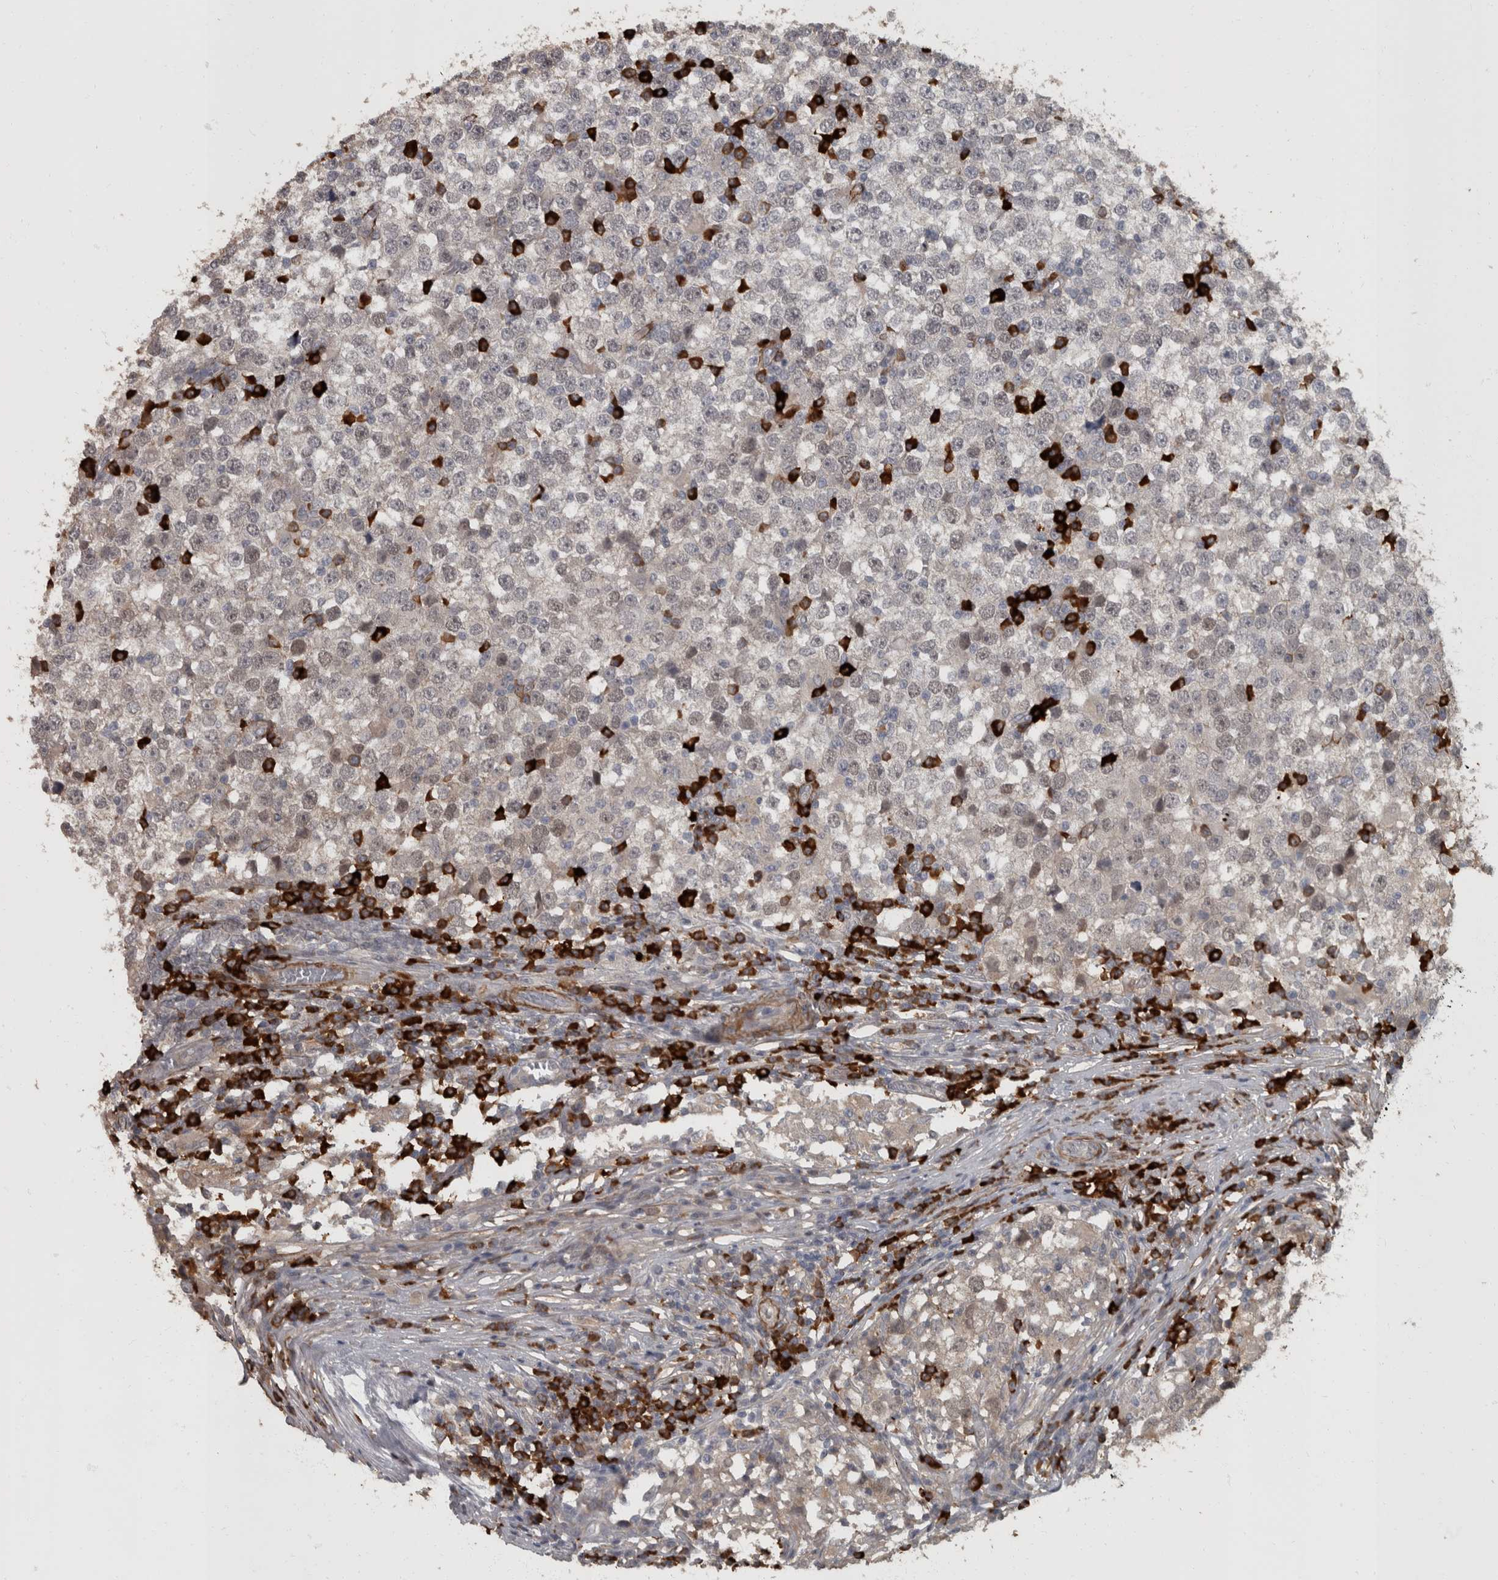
{"staining": {"intensity": "negative", "quantity": "none", "location": "none"}, "tissue": "testis cancer", "cell_type": "Tumor cells", "image_type": "cancer", "snomed": [{"axis": "morphology", "description": "Seminoma, NOS"}, {"axis": "topography", "description": "Testis"}], "caption": "IHC image of neoplastic tissue: seminoma (testis) stained with DAB (3,3'-diaminobenzidine) exhibits no significant protein expression in tumor cells.", "gene": "MASTL", "patient": {"sex": "male", "age": 65}}